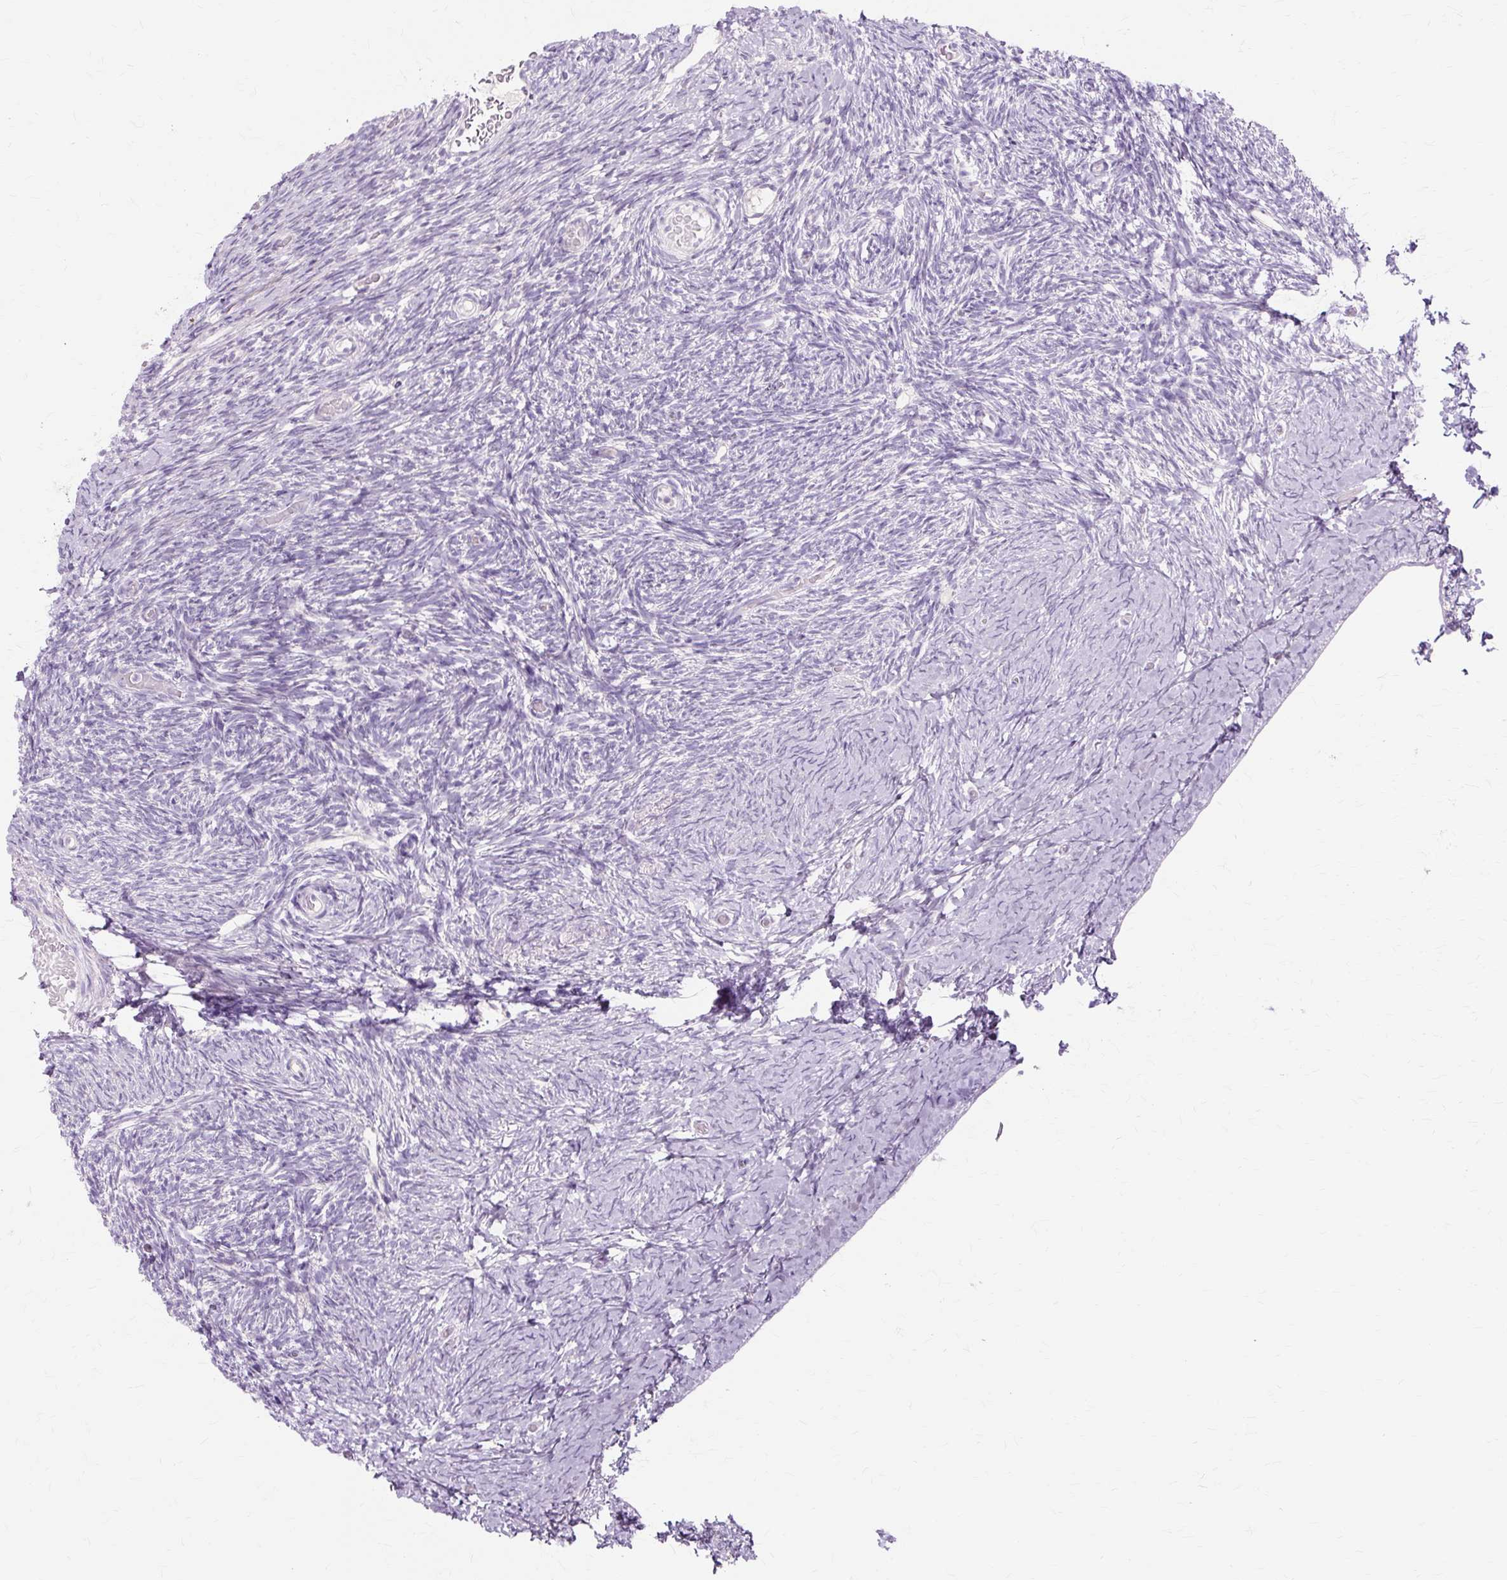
{"staining": {"intensity": "negative", "quantity": "none", "location": "none"}, "tissue": "ovary", "cell_type": "Ovarian stroma cells", "image_type": "normal", "snomed": [{"axis": "morphology", "description": "Normal tissue, NOS"}, {"axis": "topography", "description": "Ovary"}], "caption": "The micrograph shows no significant expression in ovarian stroma cells of ovary. (DAB (3,3'-diaminobenzidine) immunohistochemistry, high magnification).", "gene": "IRX2", "patient": {"sex": "female", "age": 39}}